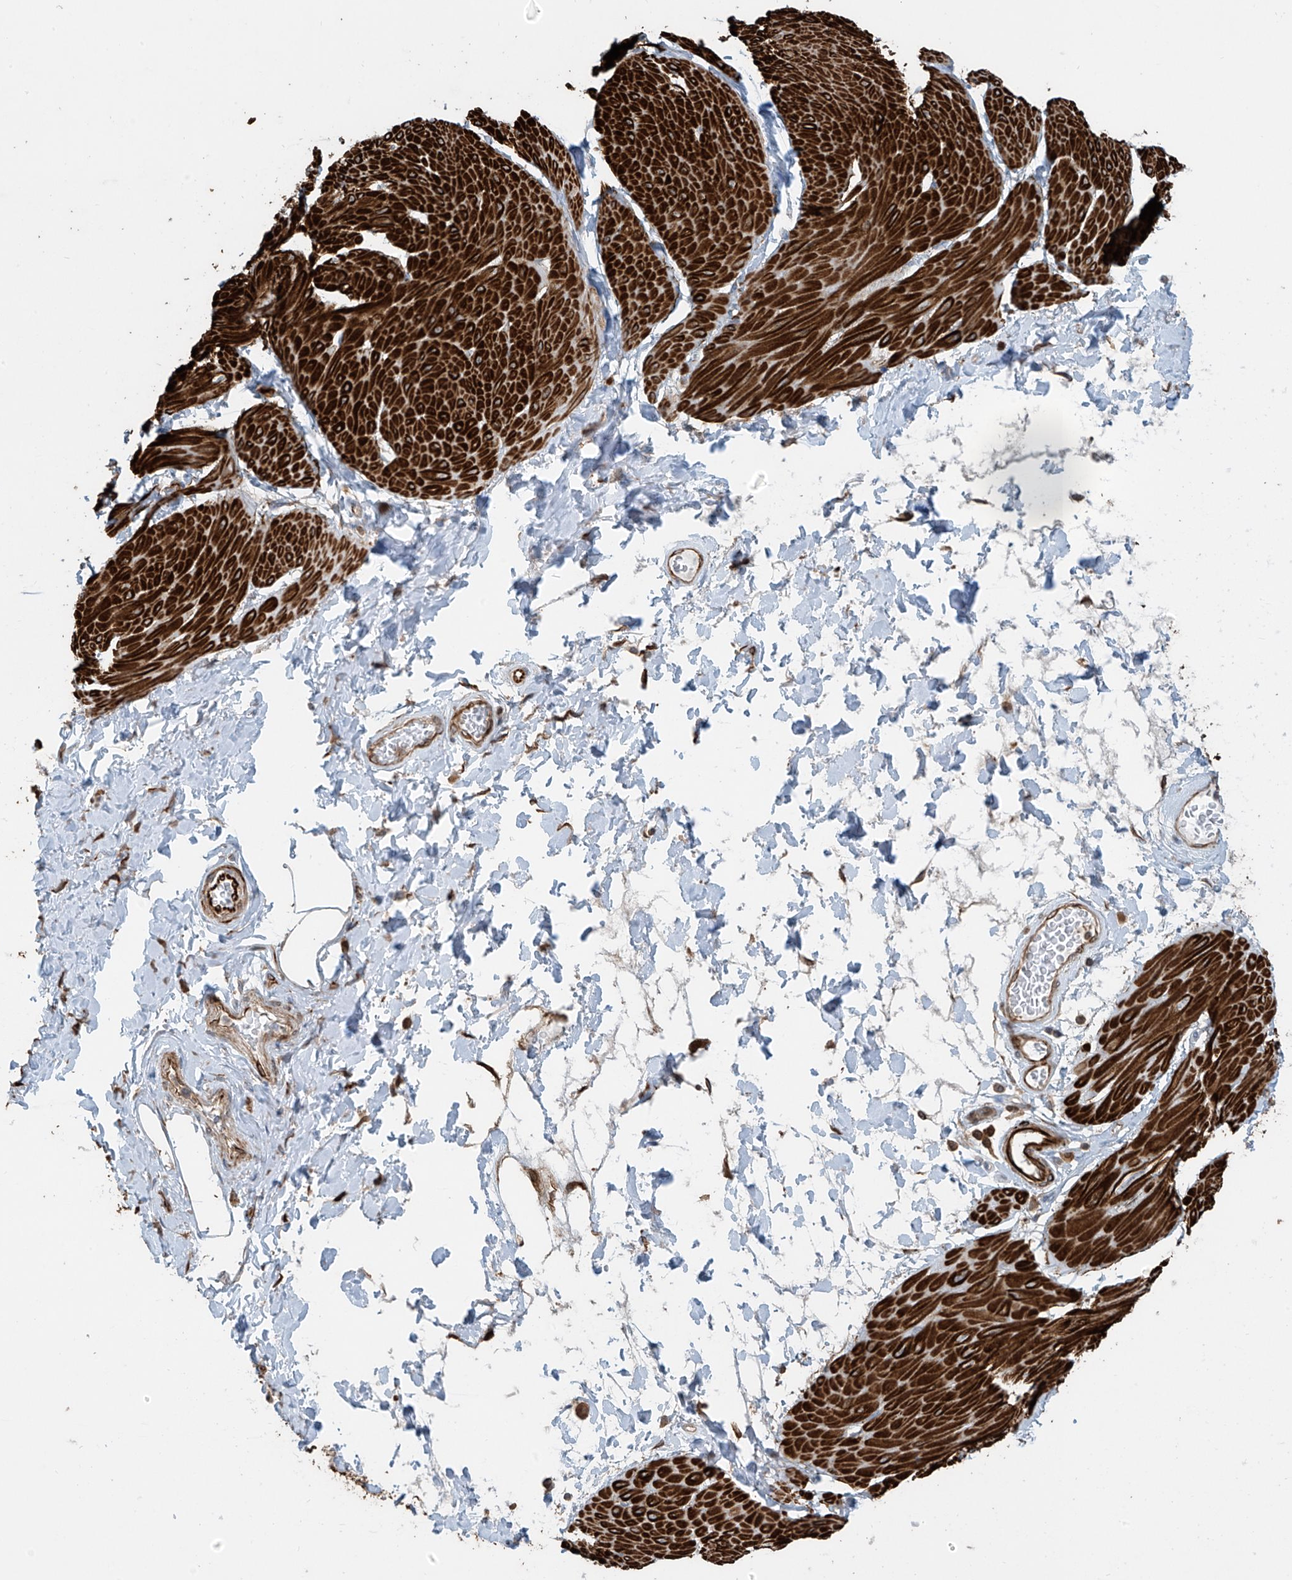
{"staining": {"intensity": "strong", "quantity": ">75%", "location": "cytoplasmic/membranous"}, "tissue": "smooth muscle", "cell_type": "Smooth muscle cells", "image_type": "normal", "snomed": [{"axis": "morphology", "description": "Urothelial carcinoma, High grade"}, {"axis": "topography", "description": "Urinary bladder"}], "caption": "A brown stain highlights strong cytoplasmic/membranous expression of a protein in smooth muscle cells of normal smooth muscle.", "gene": "SH3BGRL3", "patient": {"sex": "male", "age": 46}}